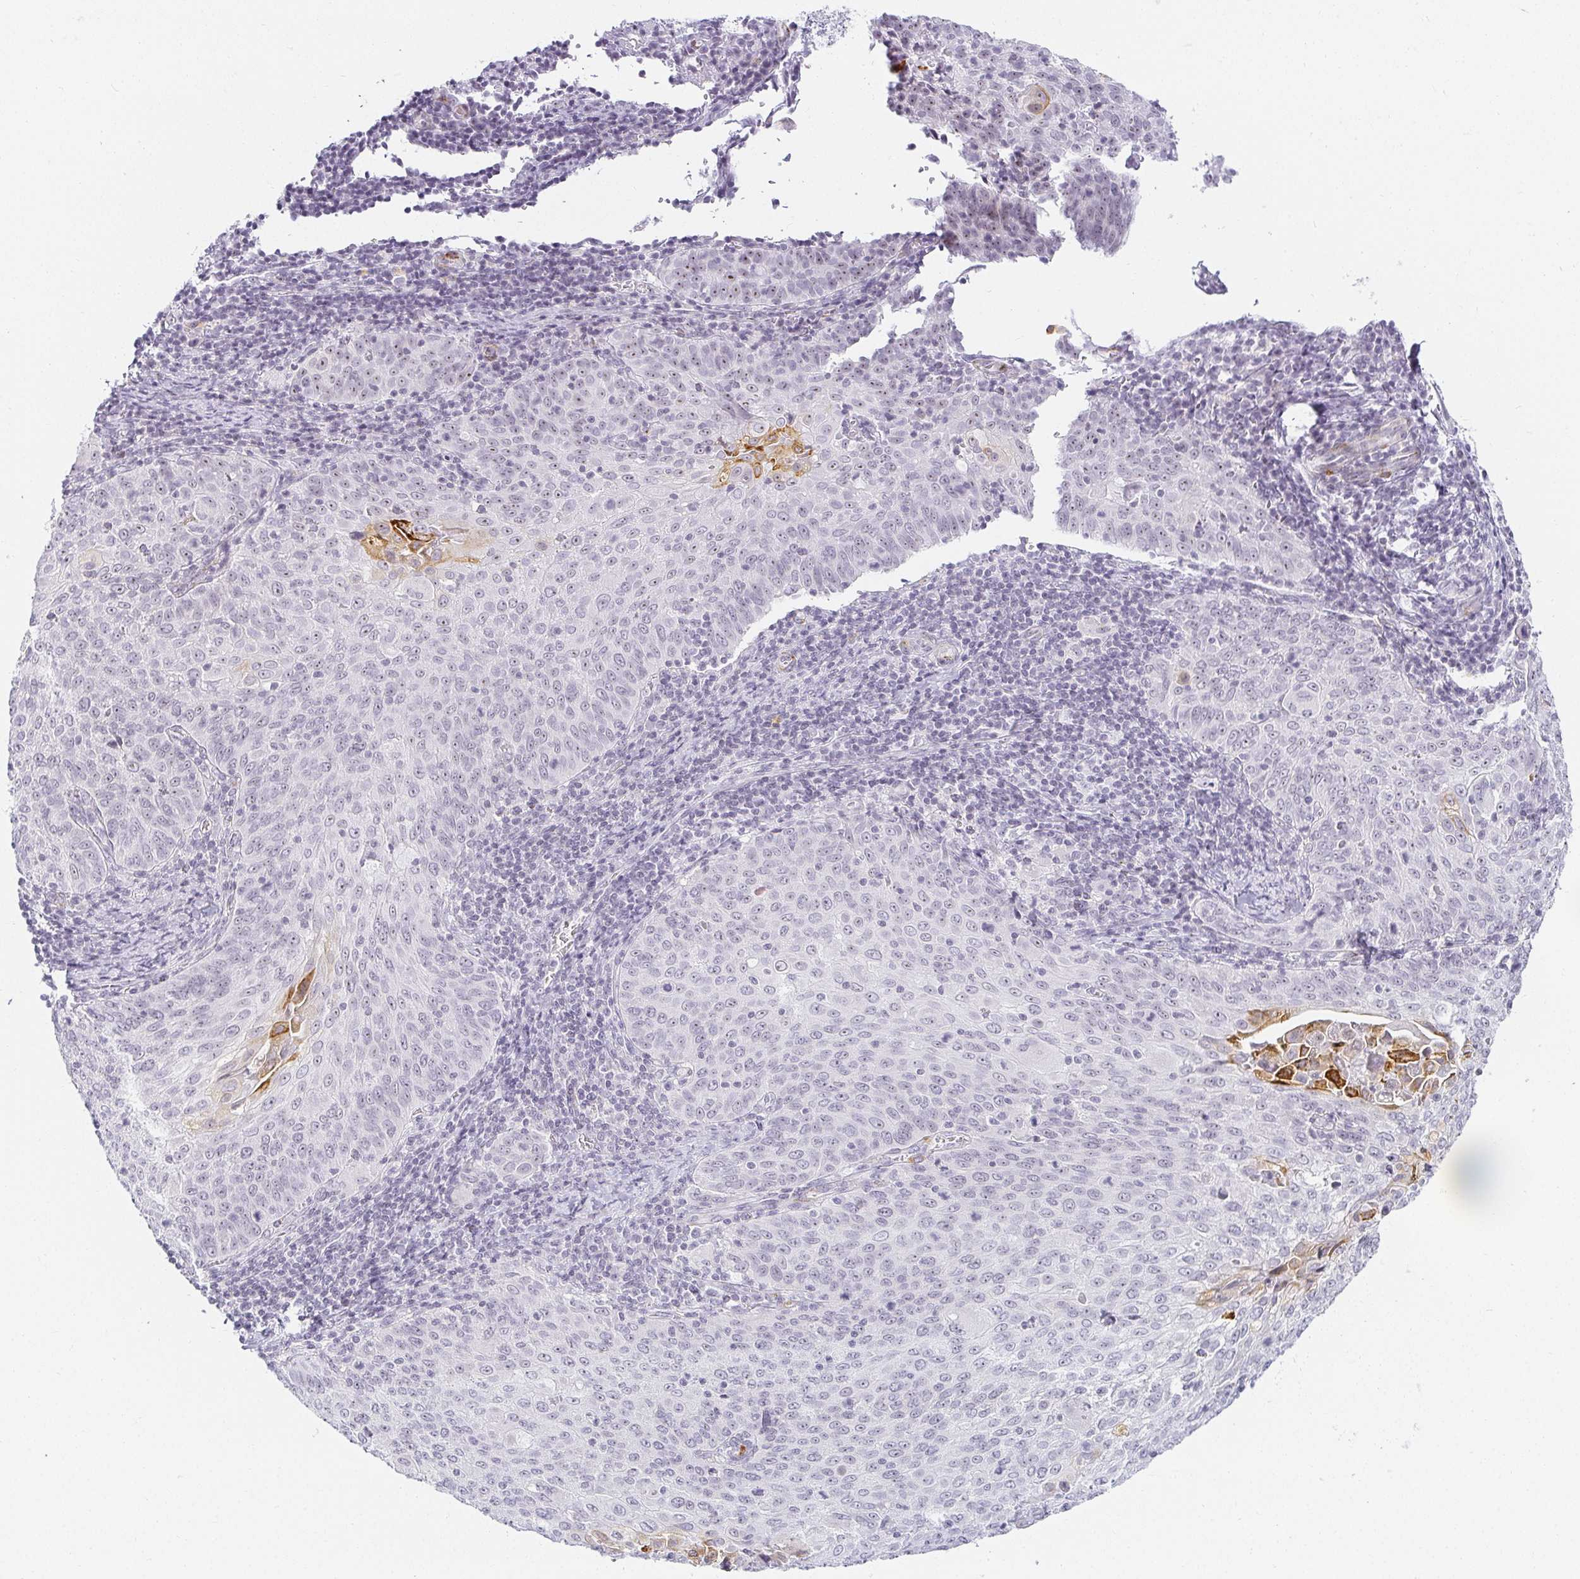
{"staining": {"intensity": "moderate", "quantity": "<25%", "location": "cytoplasmic/membranous"}, "tissue": "cervical cancer", "cell_type": "Tumor cells", "image_type": "cancer", "snomed": [{"axis": "morphology", "description": "Squamous cell carcinoma, NOS"}, {"axis": "topography", "description": "Cervix"}], "caption": "This histopathology image displays IHC staining of cervical squamous cell carcinoma, with low moderate cytoplasmic/membranous staining in about <25% of tumor cells.", "gene": "ACAN", "patient": {"sex": "female", "age": 65}}